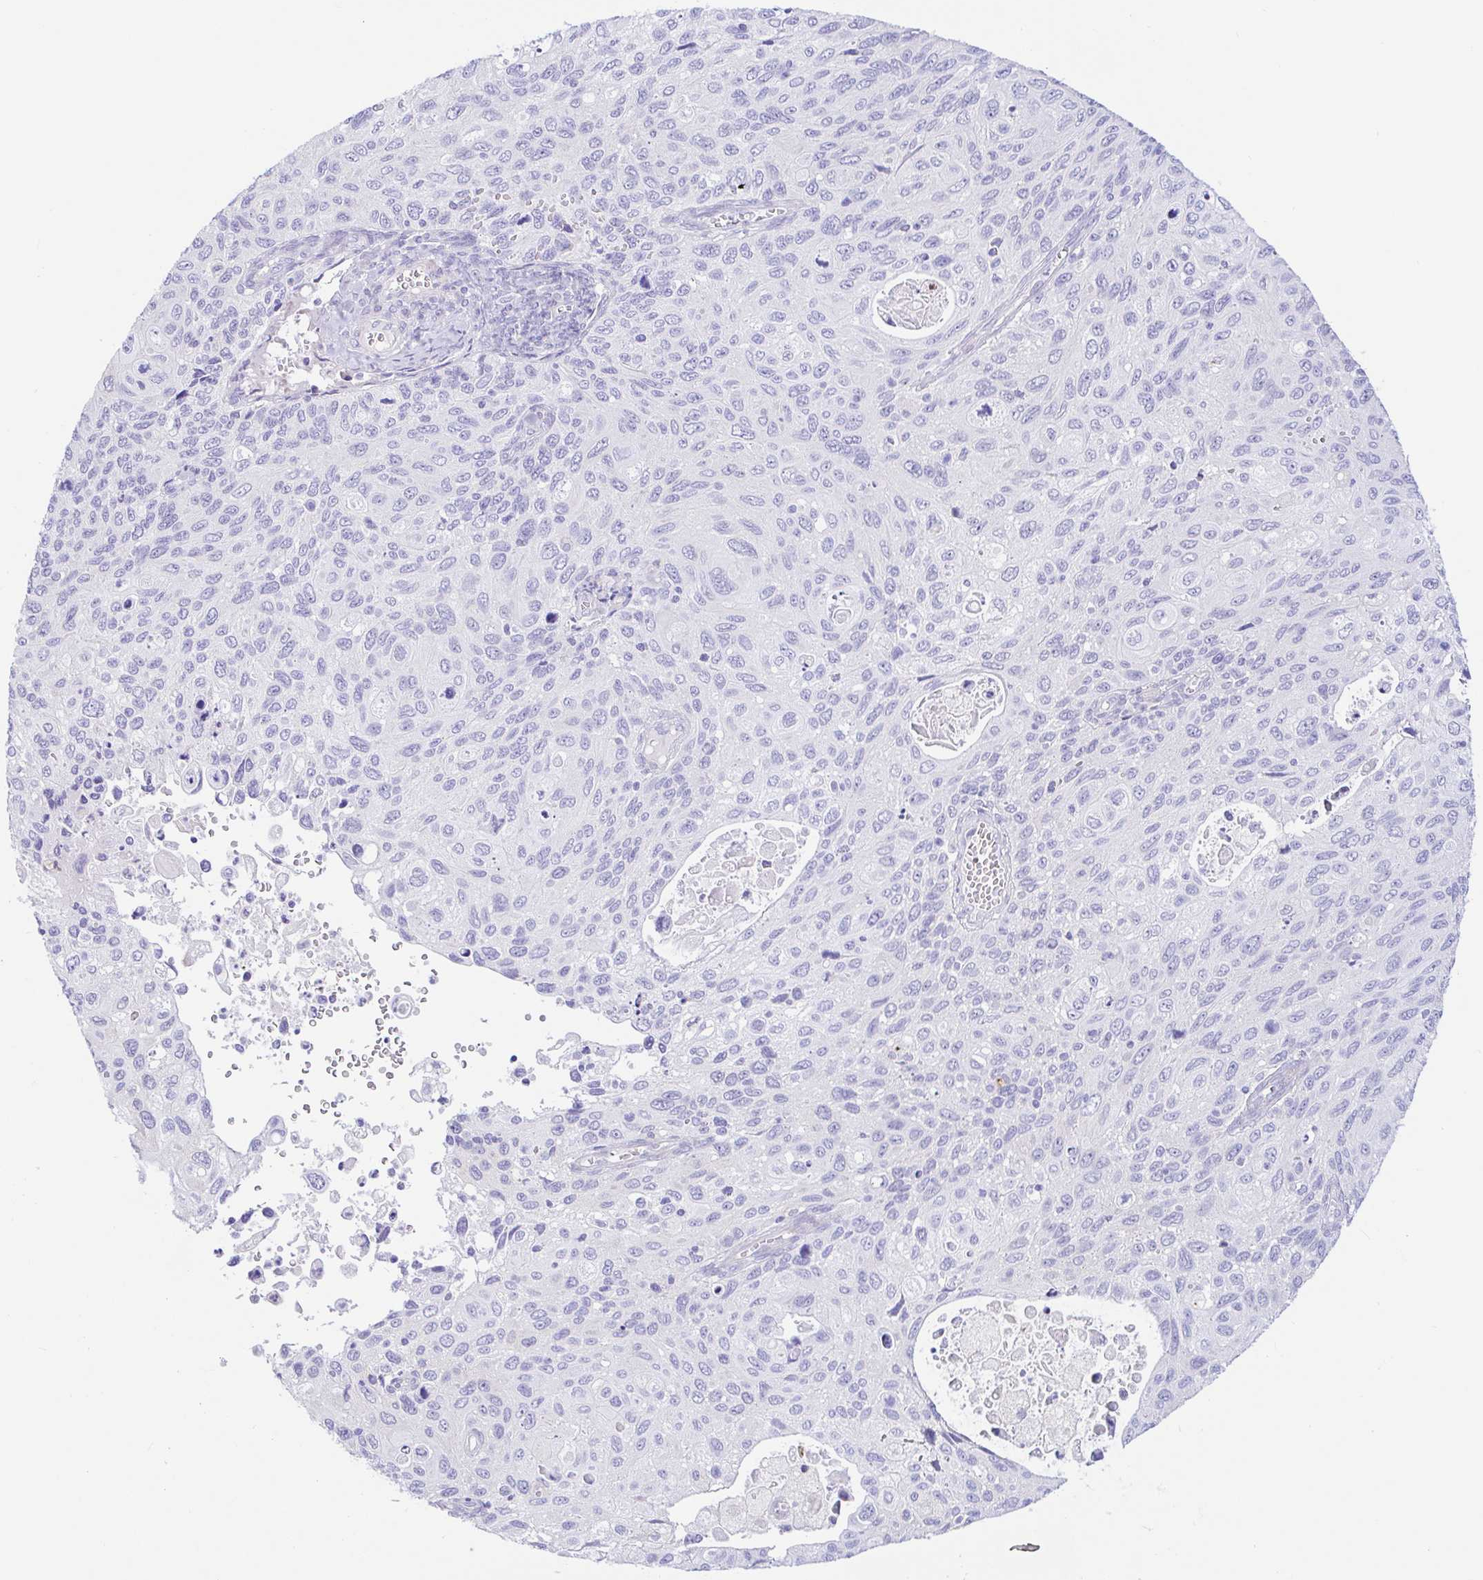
{"staining": {"intensity": "negative", "quantity": "none", "location": "none"}, "tissue": "cervical cancer", "cell_type": "Tumor cells", "image_type": "cancer", "snomed": [{"axis": "morphology", "description": "Squamous cell carcinoma, NOS"}, {"axis": "topography", "description": "Cervix"}], "caption": "This is an IHC micrograph of cervical cancer (squamous cell carcinoma). There is no expression in tumor cells.", "gene": "PINLYP", "patient": {"sex": "female", "age": 70}}